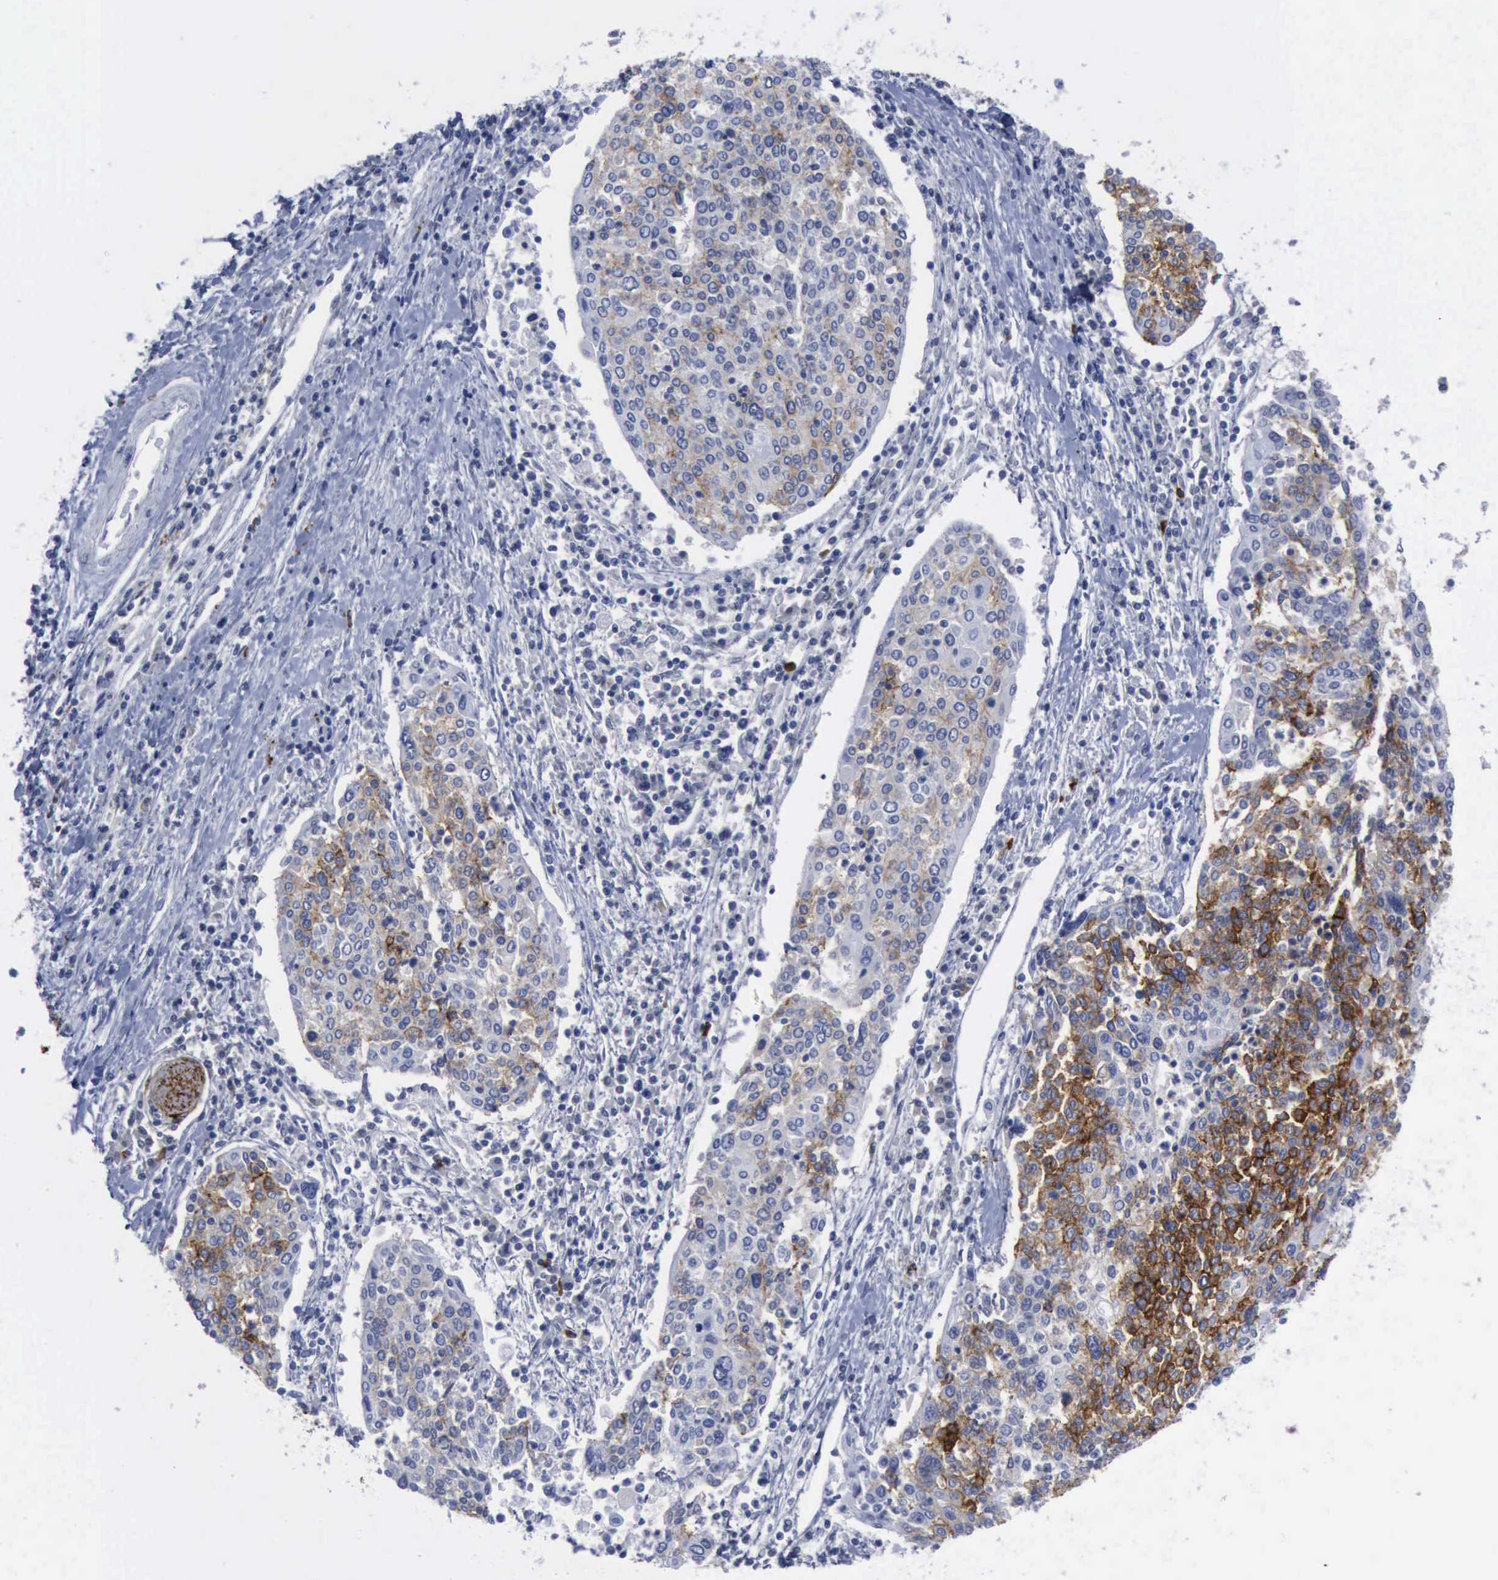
{"staining": {"intensity": "strong", "quantity": "<25%", "location": "cytoplasmic/membranous"}, "tissue": "cervical cancer", "cell_type": "Tumor cells", "image_type": "cancer", "snomed": [{"axis": "morphology", "description": "Squamous cell carcinoma, NOS"}, {"axis": "topography", "description": "Cervix"}], "caption": "Immunohistochemical staining of human squamous cell carcinoma (cervical) shows medium levels of strong cytoplasmic/membranous staining in about <25% of tumor cells.", "gene": "NGFR", "patient": {"sex": "female", "age": 40}}